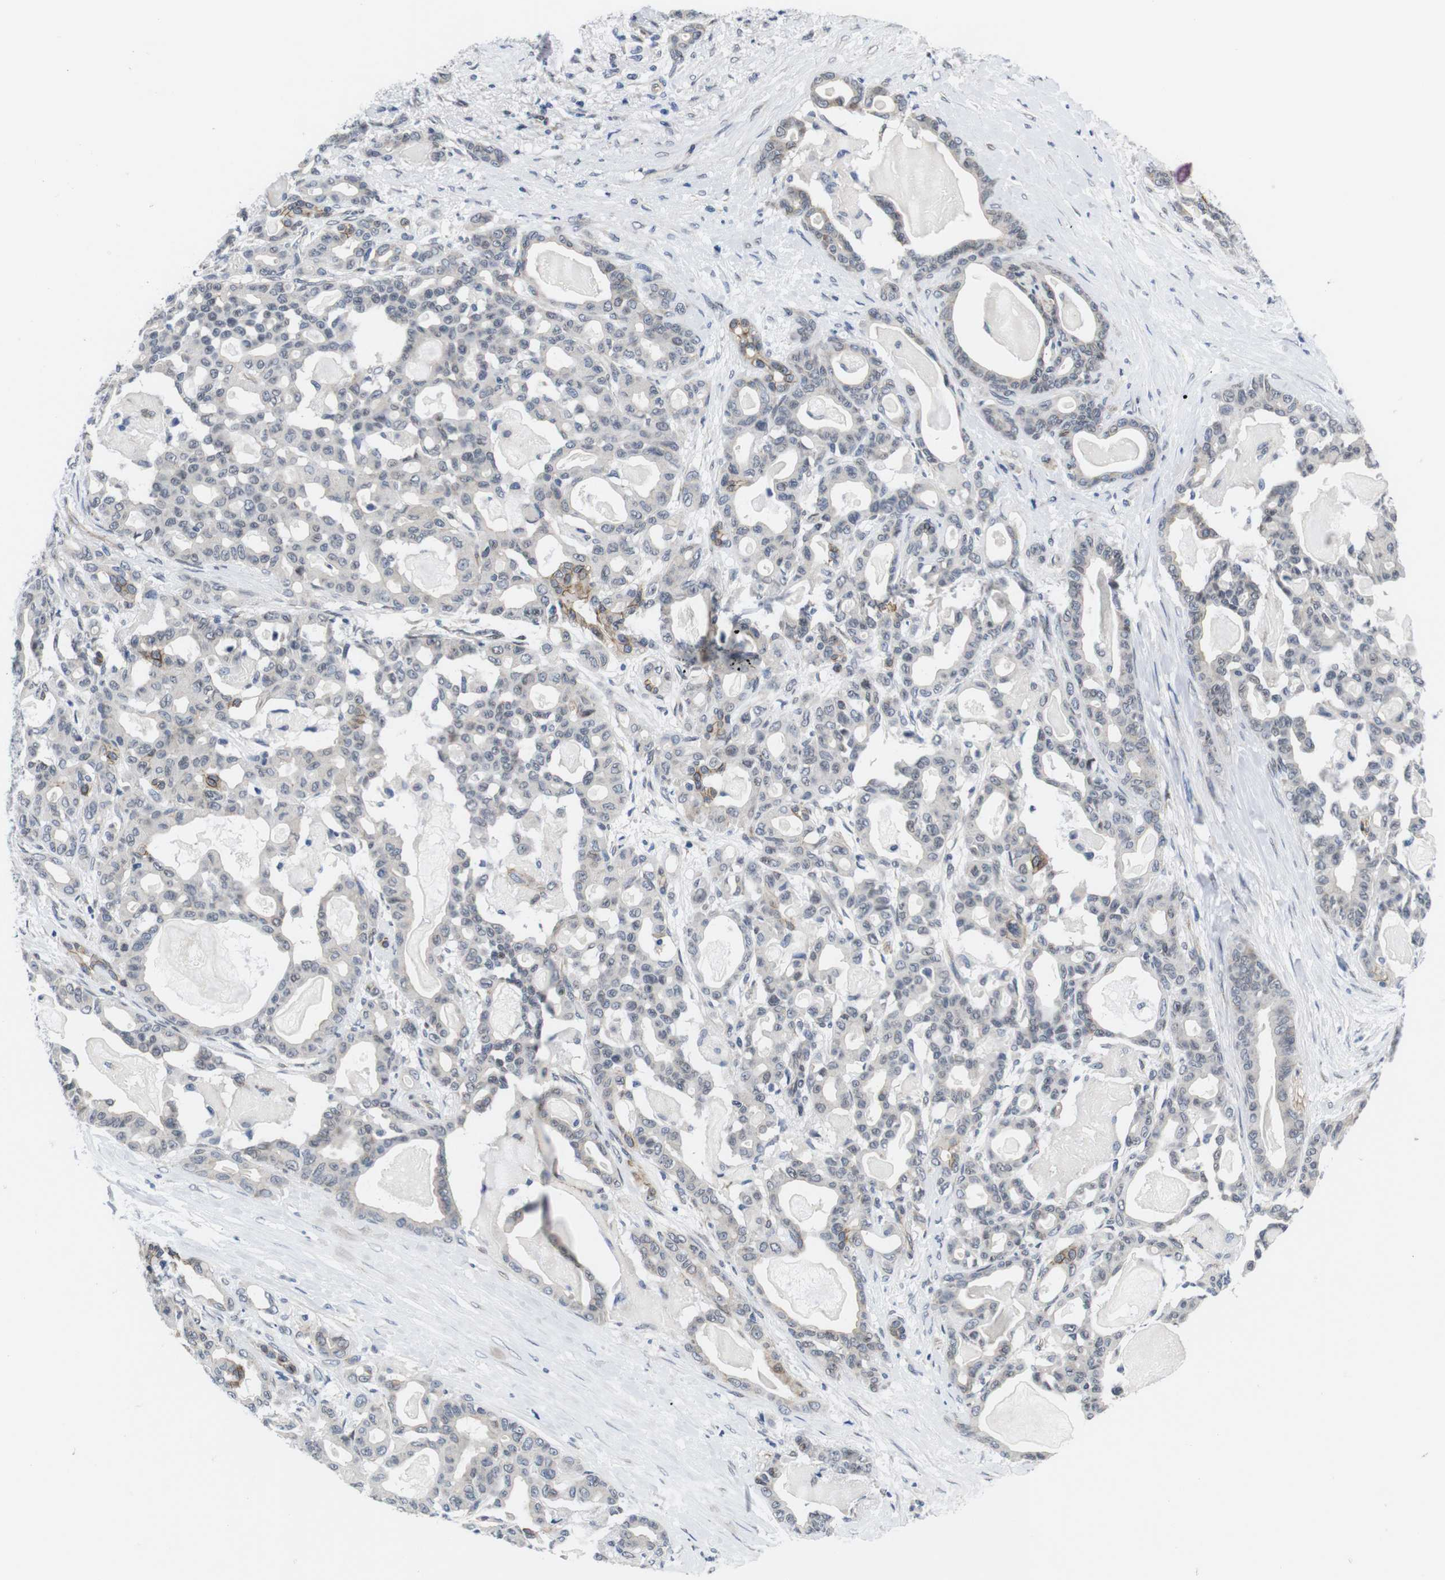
{"staining": {"intensity": "moderate", "quantity": "<25%", "location": "cytoplasmic/membranous"}, "tissue": "pancreatic cancer", "cell_type": "Tumor cells", "image_type": "cancer", "snomed": [{"axis": "morphology", "description": "Adenocarcinoma, NOS"}, {"axis": "topography", "description": "Pancreas"}], "caption": "This micrograph shows pancreatic cancer (adenocarcinoma) stained with IHC to label a protein in brown. The cytoplasmic/membranous of tumor cells show moderate positivity for the protein. Nuclei are counter-stained blue.", "gene": "SOCS3", "patient": {"sex": "male", "age": 63}}